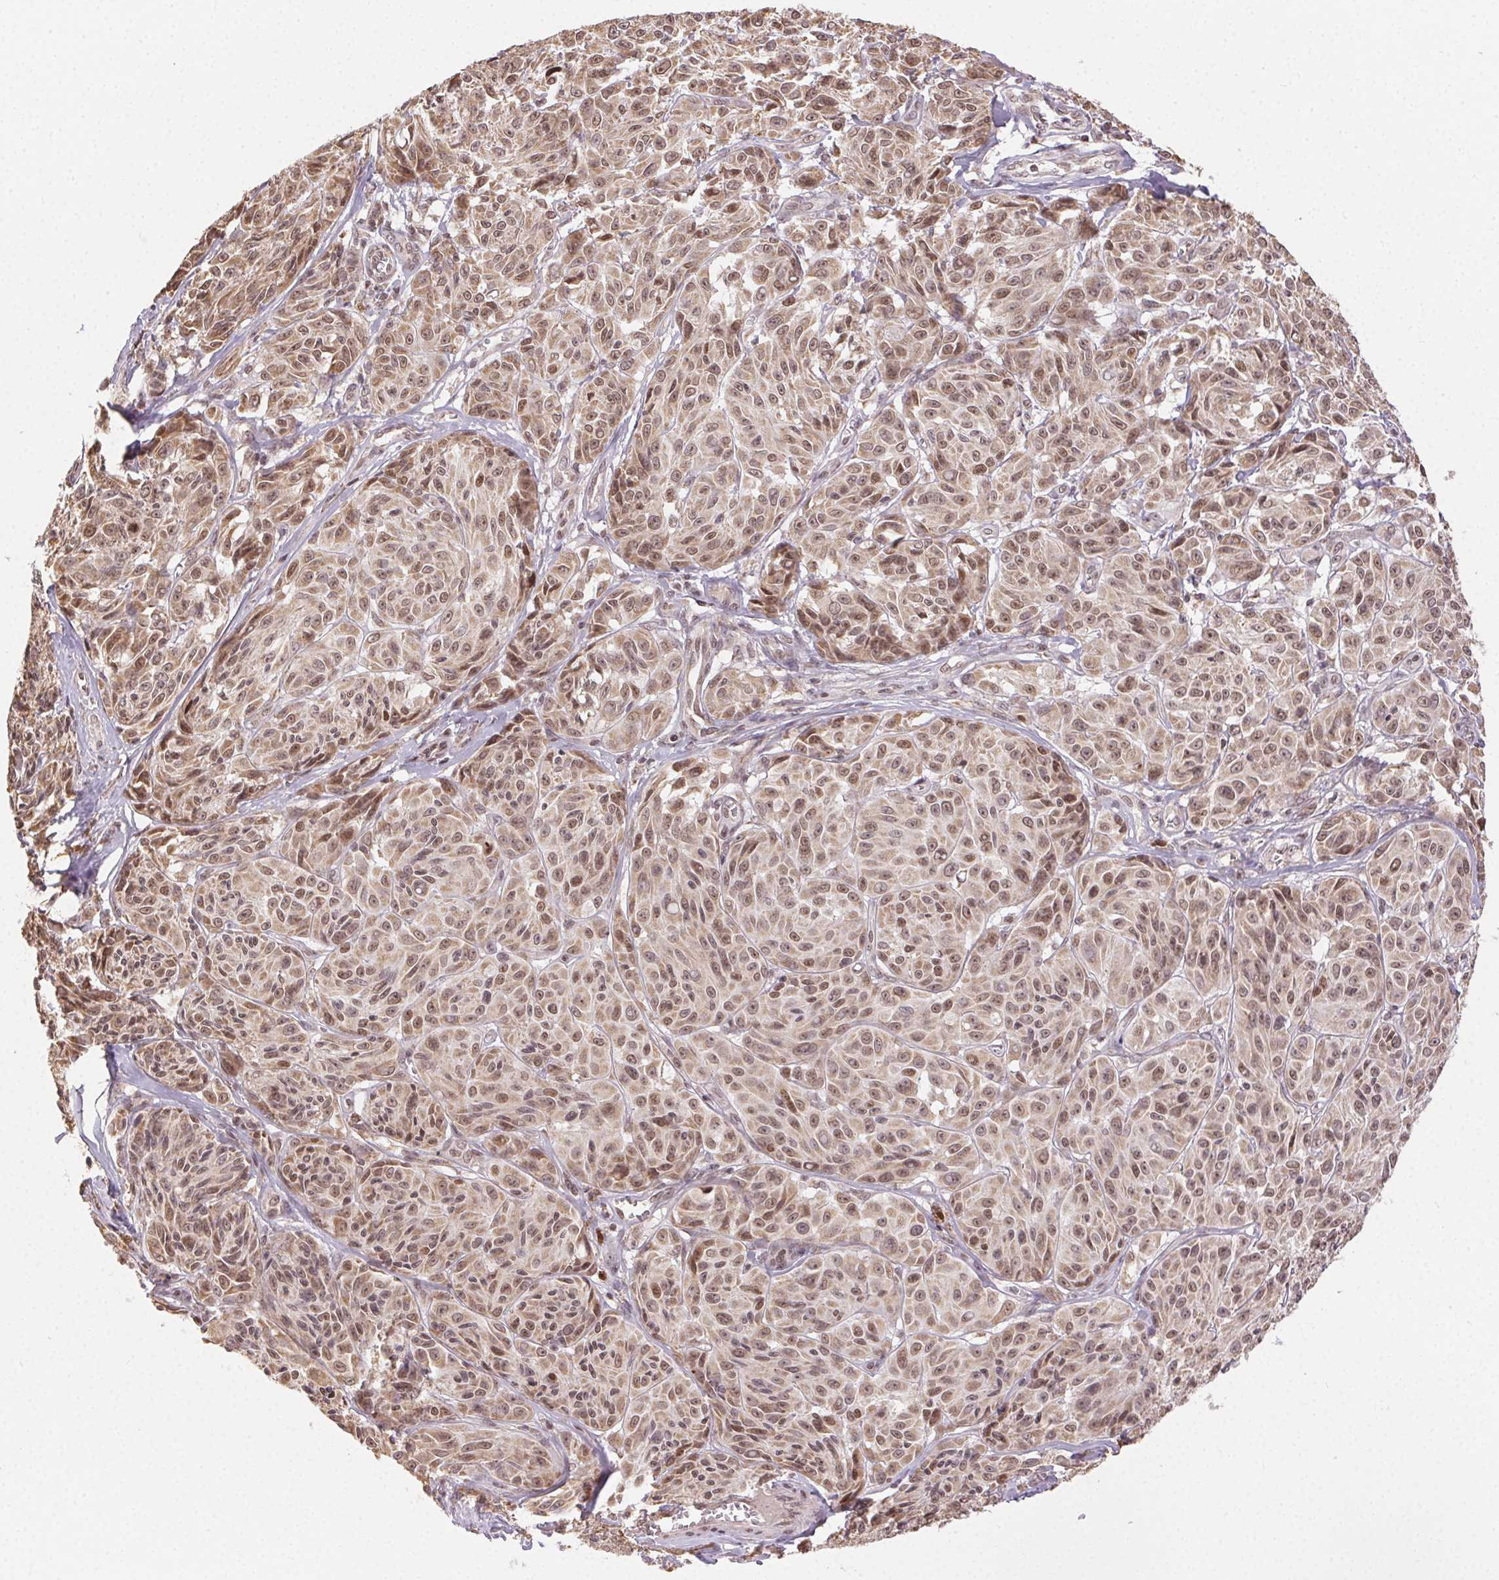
{"staining": {"intensity": "weak", "quantity": ">75%", "location": "cytoplasmic/membranous,nuclear"}, "tissue": "melanoma", "cell_type": "Tumor cells", "image_type": "cancer", "snomed": [{"axis": "morphology", "description": "Malignant melanoma, NOS"}, {"axis": "topography", "description": "Skin"}], "caption": "A brown stain labels weak cytoplasmic/membranous and nuclear staining of a protein in human malignant melanoma tumor cells.", "gene": "PIWIL4", "patient": {"sex": "male", "age": 91}}